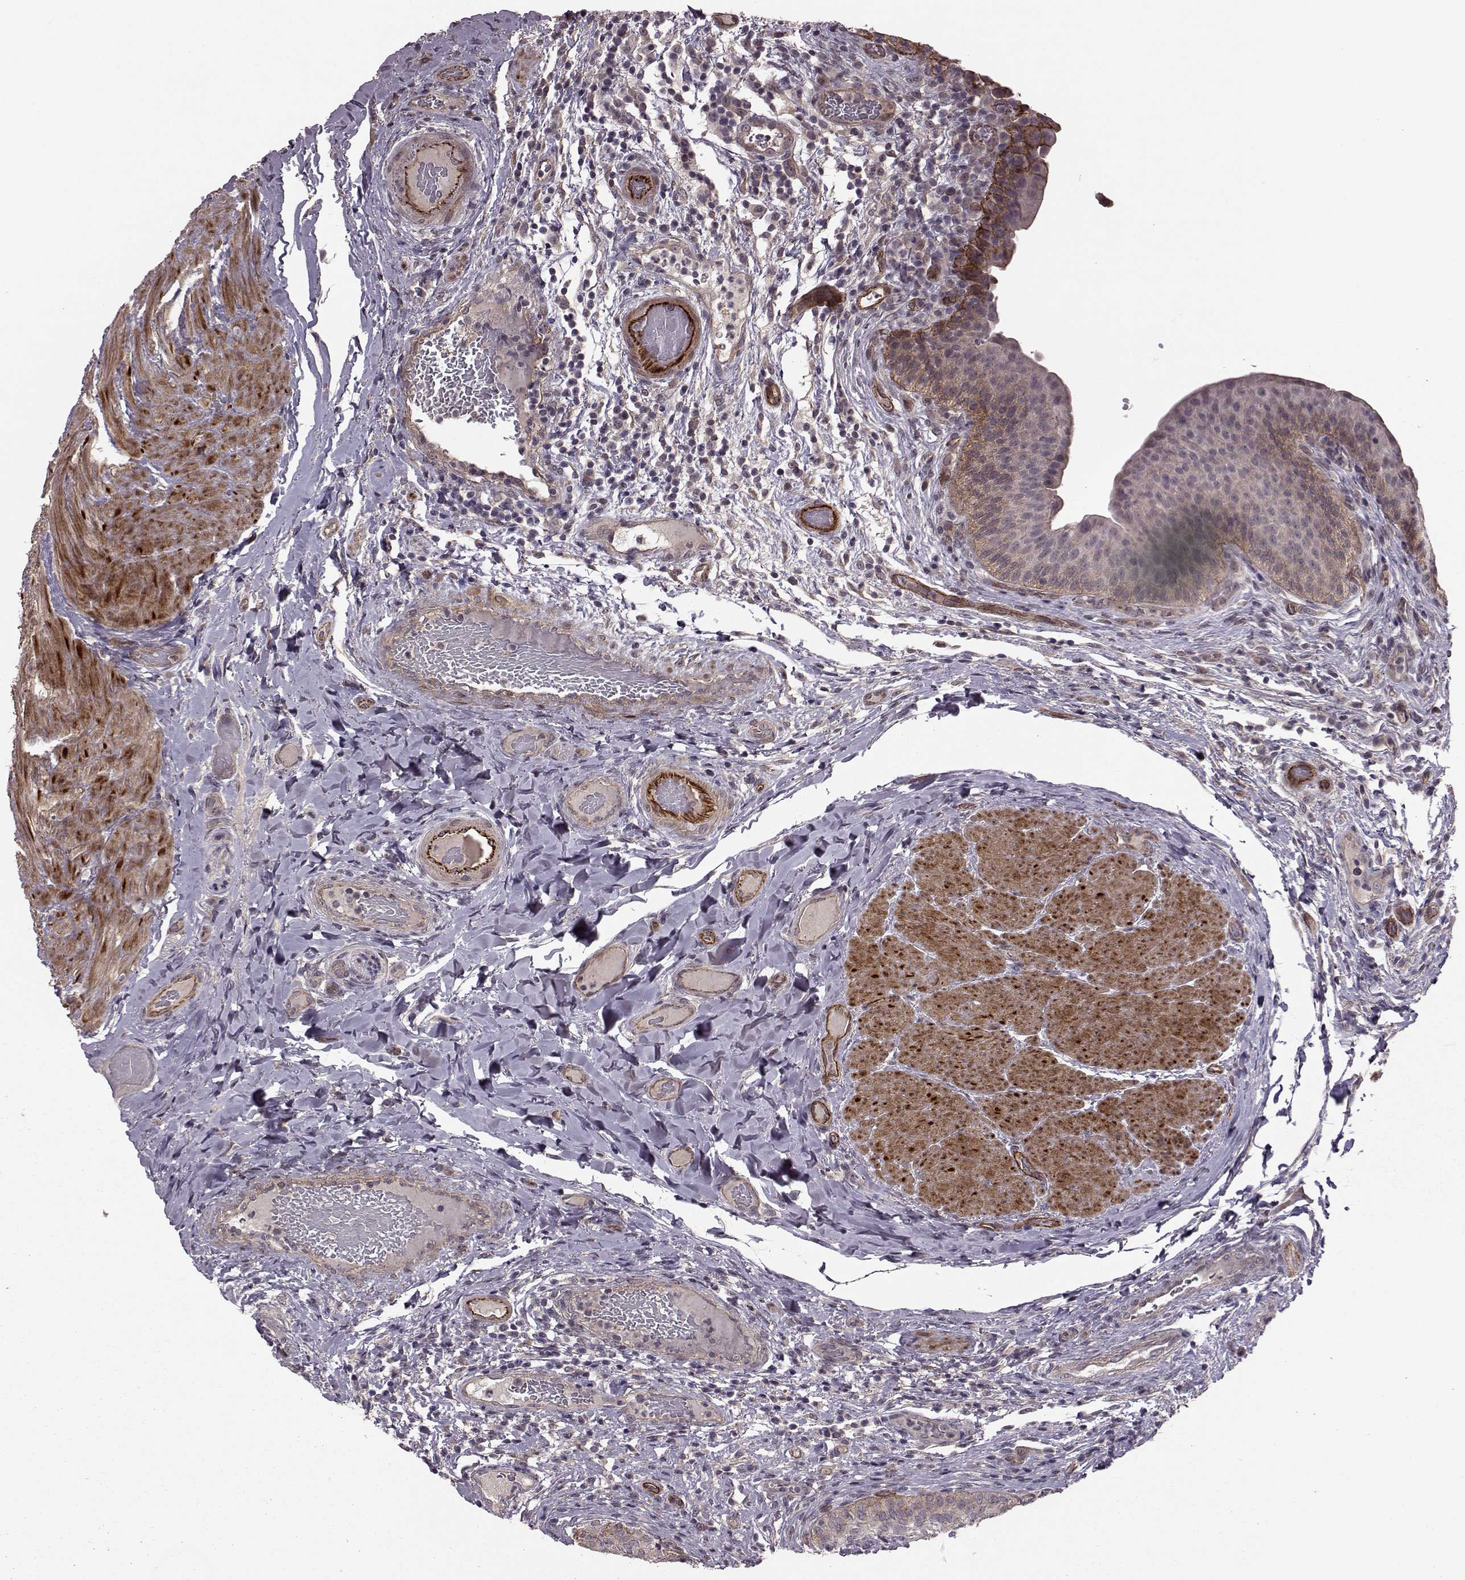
{"staining": {"intensity": "moderate", "quantity": "<25%", "location": "cytoplasmic/membranous"}, "tissue": "urinary bladder", "cell_type": "Urothelial cells", "image_type": "normal", "snomed": [{"axis": "morphology", "description": "Normal tissue, NOS"}, {"axis": "topography", "description": "Urinary bladder"}], "caption": "This is a histology image of immunohistochemistry staining of benign urinary bladder, which shows moderate expression in the cytoplasmic/membranous of urothelial cells.", "gene": "SYNPO", "patient": {"sex": "male", "age": 66}}